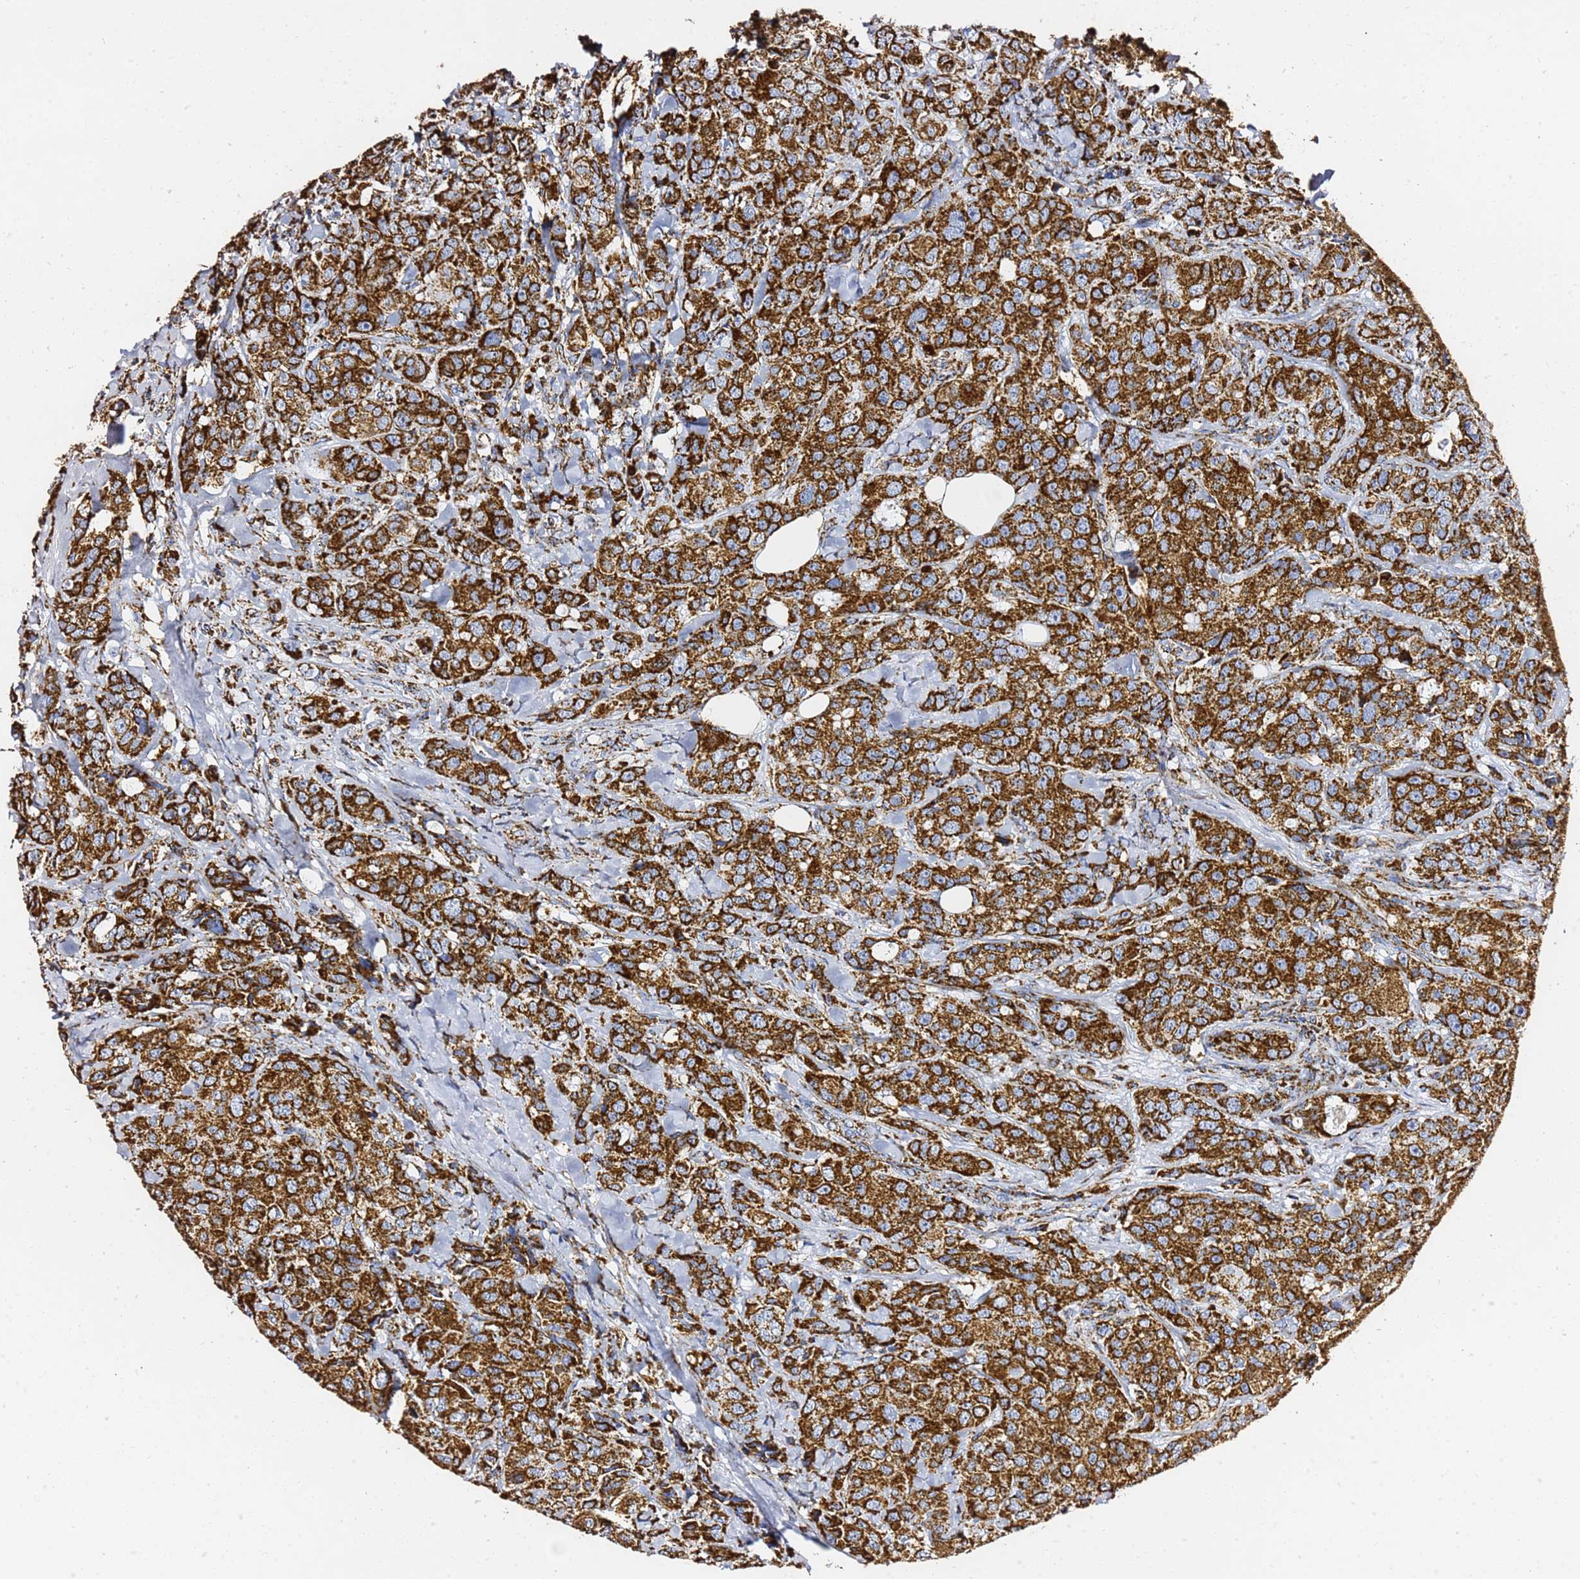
{"staining": {"intensity": "strong", "quantity": ">75%", "location": "cytoplasmic/membranous"}, "tissue": "breast cancer", "cell_type": "Tumor cells", "image_type": "cancer", "snomed": [{"axis": "morphology", "description": "Duct carcinoma"}, {"axis": "topography", "description": "Breast"}], "caption": "Tumor cells display strong cytoplasmic/membranous staining in approximately >75% of cells in infiltrating ductal carcinoma (breast).", "gene": "PHB2", "patient": {"sex": "female", "age": 43}}